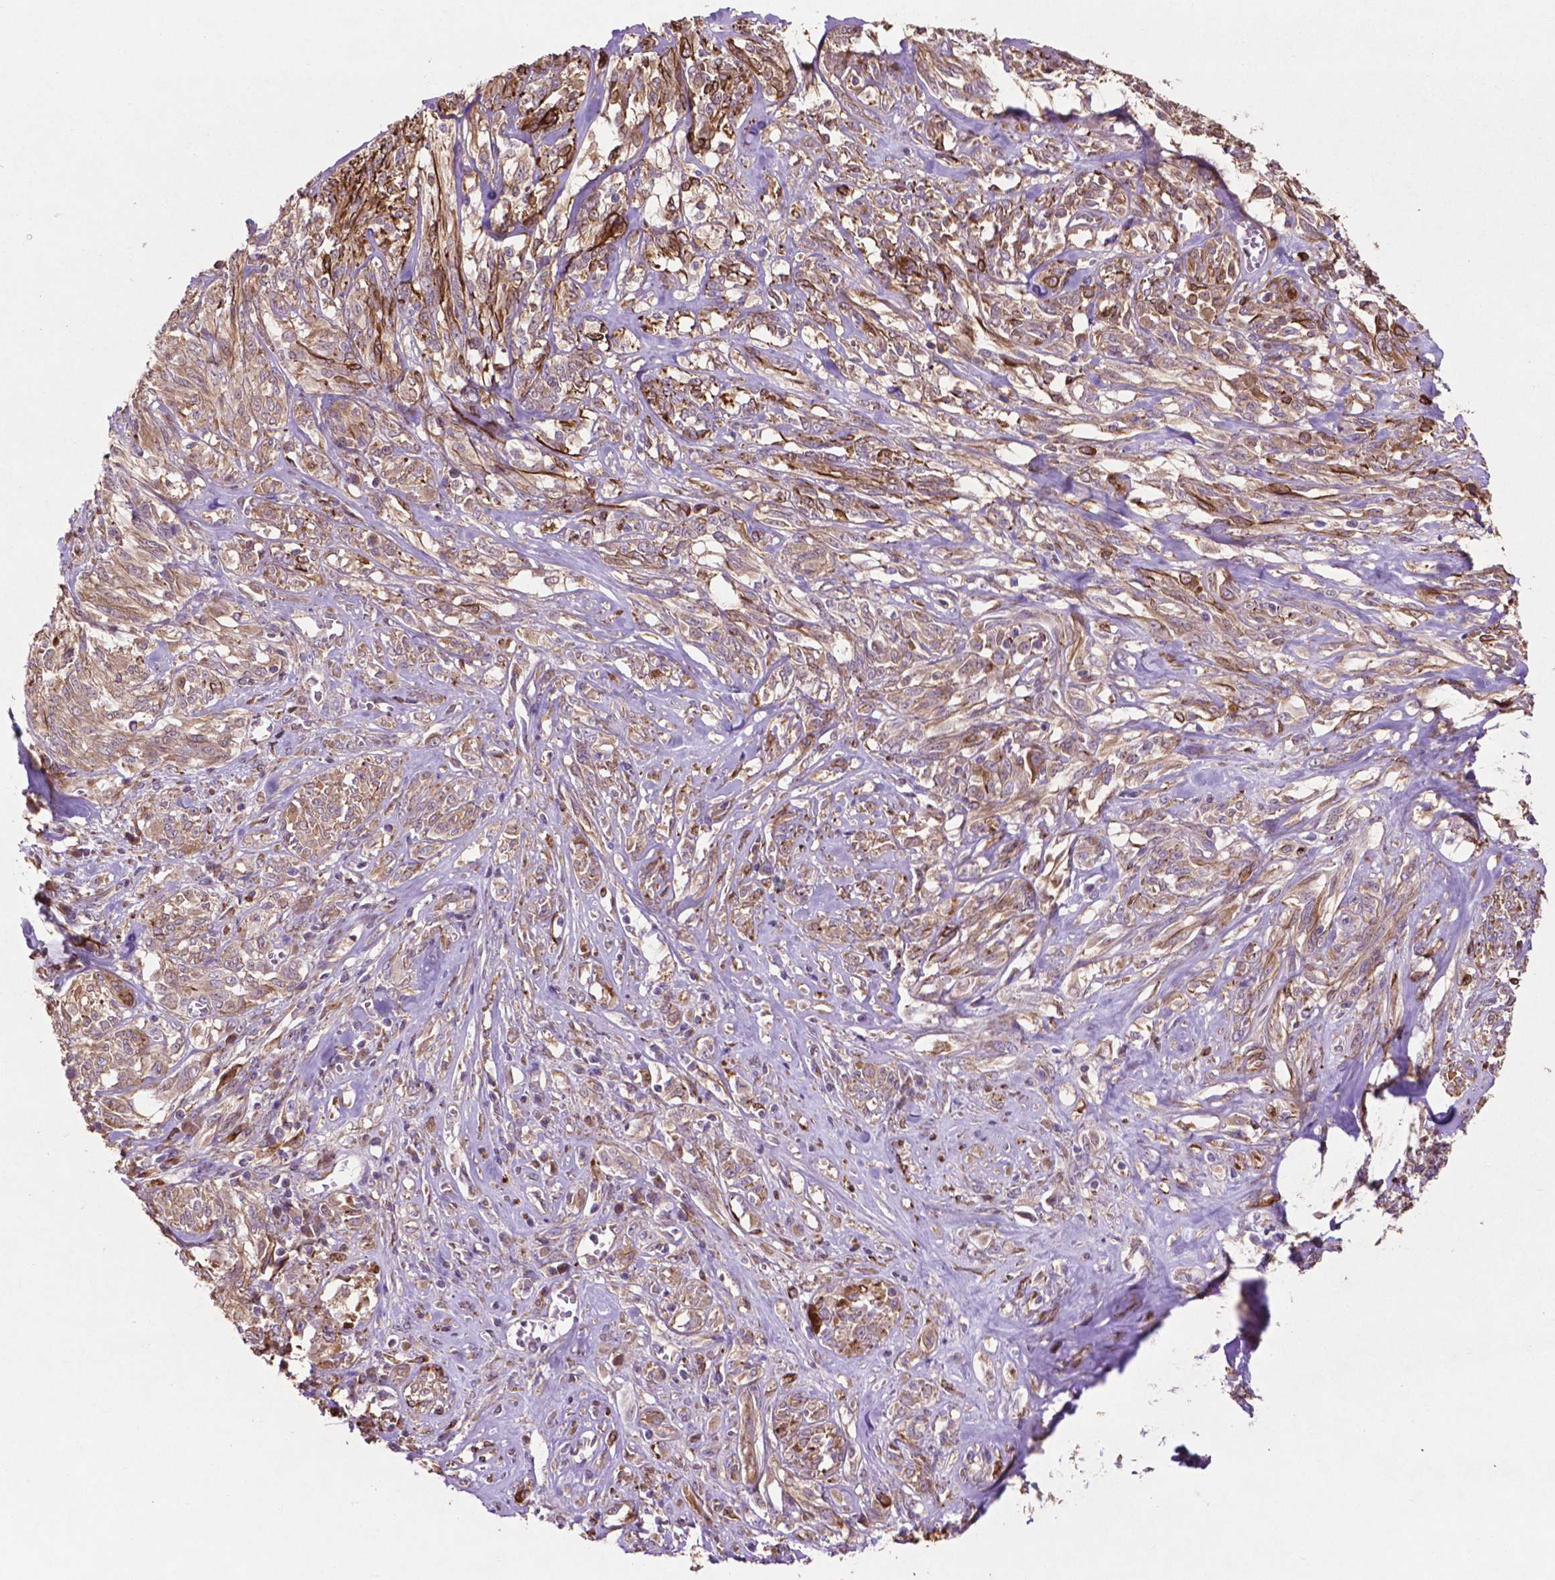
{"staining": {"intensity": "strong", "quantity": "25%-75%", "location": "cytoplasmic/membranous"}, "tissue": "melanoma", "cell_type": "Tumor cells", "image_type": "cancer", "snomed": [{"axis": "morphology", "description": "Malignant melanoma, NOS"}, {"axis": "topography", "description": "Skin"}], "caption": "An IHC micrograph of neoplastic tissue is shown. Protein staining in brown highlights strong cytoplasmic/membranous positivity in malignant melanoma within tumor cells. Using DAB (3,3'-diaminobenzidine) (brown) and hematoxylin (blue) stains, captured at high magnification using brightfield microscopy.", "gene": "MBTPS1", "patient": {"sex": "female", "age": 91}}